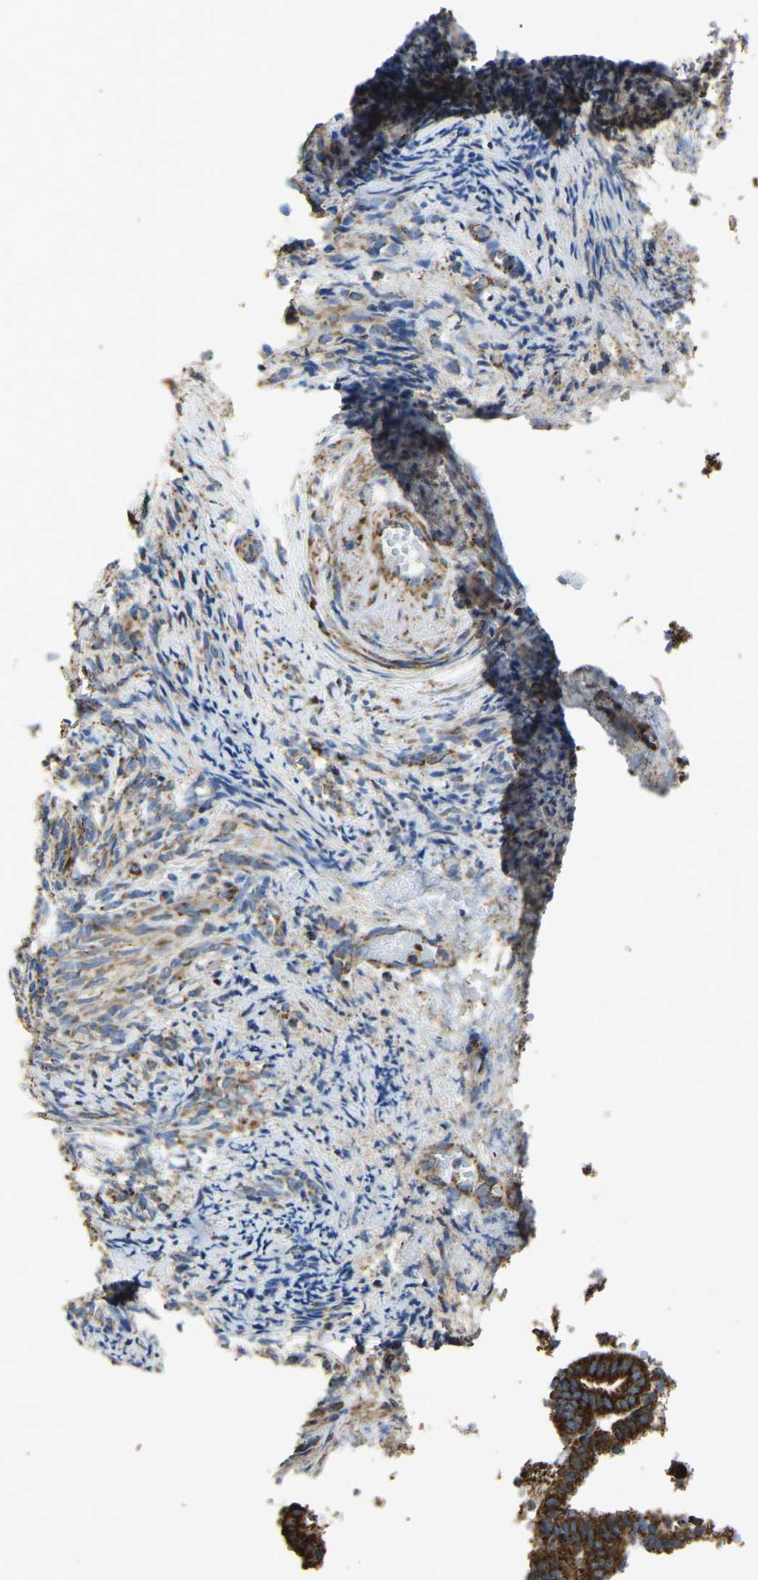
{"staining": {"intensity": "strong", "quantity": ">75%", "location": "cytoplasmic/membranous"}, "tissue": "endometrial cancer", "cell_type": "Tumor cells", "image_type": "cancer", "snomed": [{"axis": "morphology", "description": "Adenocarcinoma, NOS"}, {"axis": "topography", "description": "Endometrium"}], "caption": "Immunohistochemistry (IHC) staining of endometrial cancer (adenocarcinoma), which reveals high levels of strong cytoplasmic/membranous staining in about >75% of tumor cells indicating strong cytoplasmic/membranous protein positivity. The staining was performed using DAB (3,3'-diaminobenzidine) (brown) for protein detection and nuclei were counterstained in hematoxylin (blue).", "gene": "ETFA", "patient": {"sex": "female", "age": 58}}